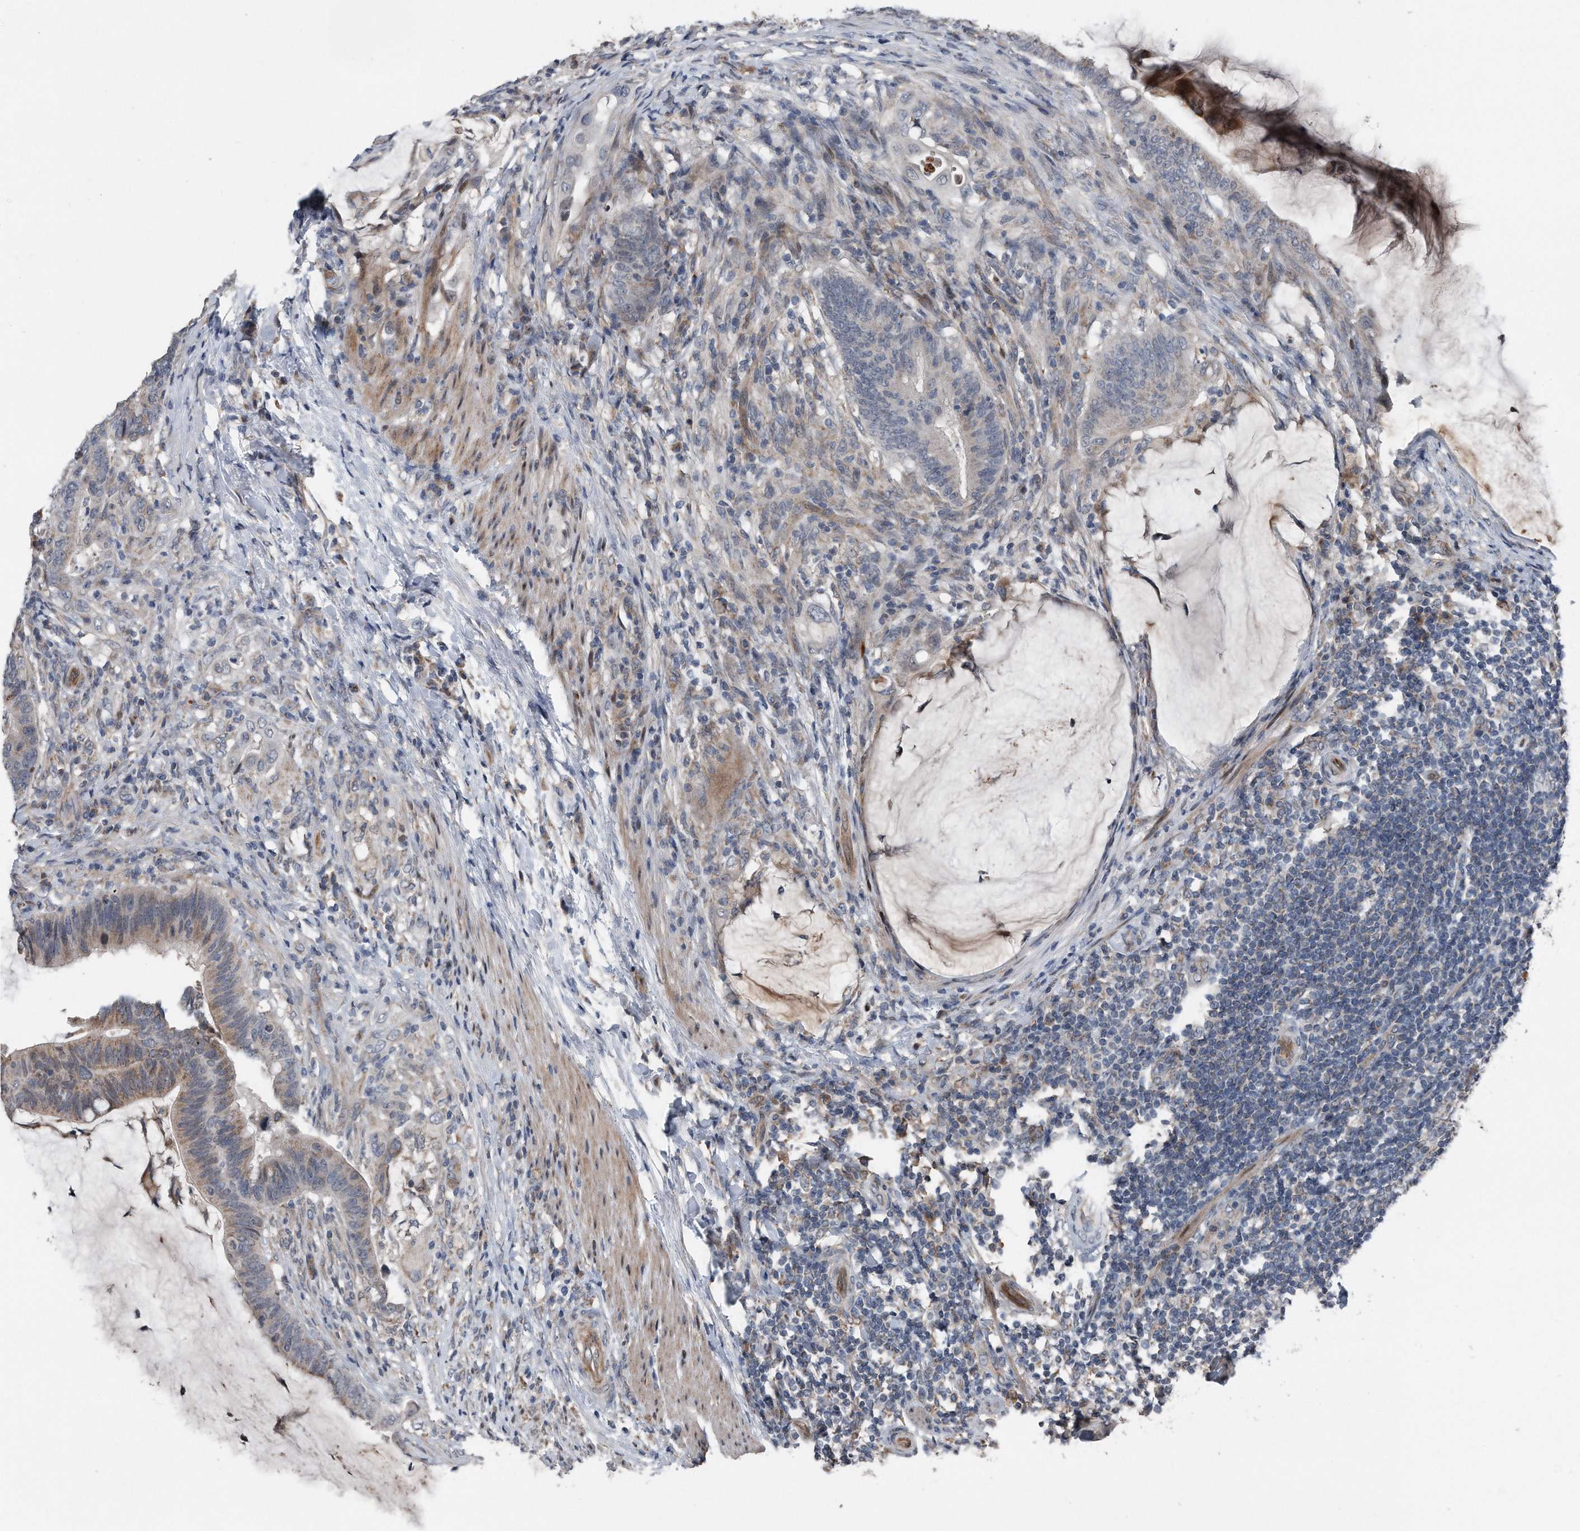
{"staining": {"intensity": "weak", "quantity": "<25%", "location": "cytoplasmic/membranous"}, "tissue": "colorectal cancer", "cell_type": "Tumor cells", "image_type": "cancer", "snomed": [{"axis": "morphology", "description": "Adenocarcinoma, NOS"}, {"axis": "topography", "description": "Colon"}], "caption": "High magnification brightfield microscopy of colorectal cancer (adenocarcinoma) stained with DAB (3,3'-diaminobenzidine) (brown) and counterstained with hematoxylin (blue): tumor cells show no significant positivity. (Brightfield microscopy of DAB (3,3'-diaminobenzidine) immunohistochemistry (IHC) at high magnification).", "gene": "DST", "patient": {"sex": "female", "age": 66}}